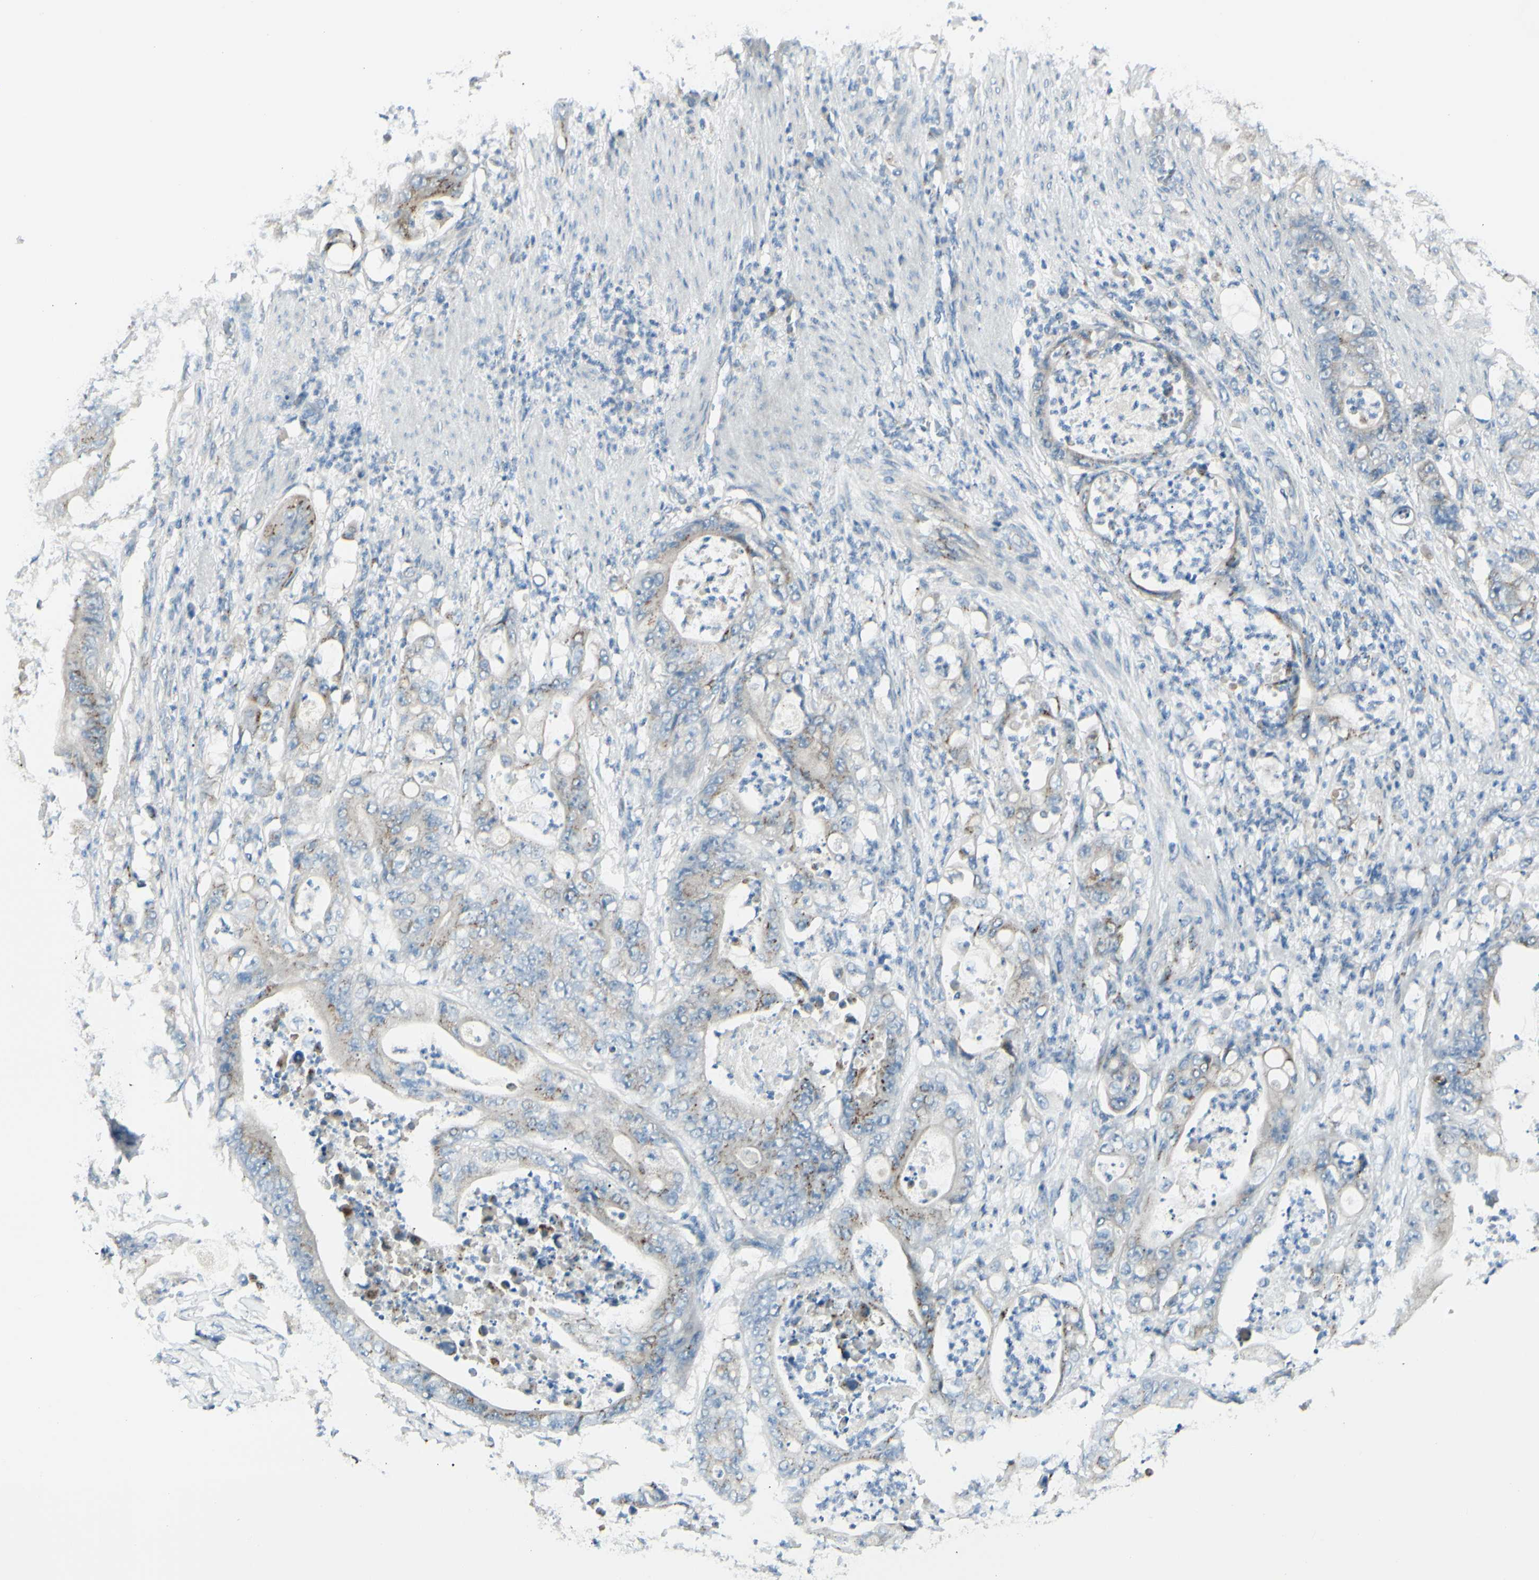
{"staining": {"intensity": "moderate", "quantity": "25%-75%", "location": "cytoplasmic/membranous"}, "tissue": "stomach cancer", "cell_type": "Tumor cells", "image_type": "cancer", "snomed": [{"axis": "morphology", "description": "Adenocarcinoma, NOS"}, {"axis": "topography", "description": "Stomach"}], "caption": "Stomach adenocarcinoma tissue displays moderate cytoplasmic/membranous positivity in about 25%-75% of tumor cells, visualized by immunohistochemistry. Using DAB (3,3'-diaminobenzidine) (brown) and hematoxylin (blue) stains, captured at high magnification using brightfield microscopy.", "gene": "B4GALT1", "patient": {"sex": "female", "age": 73}}